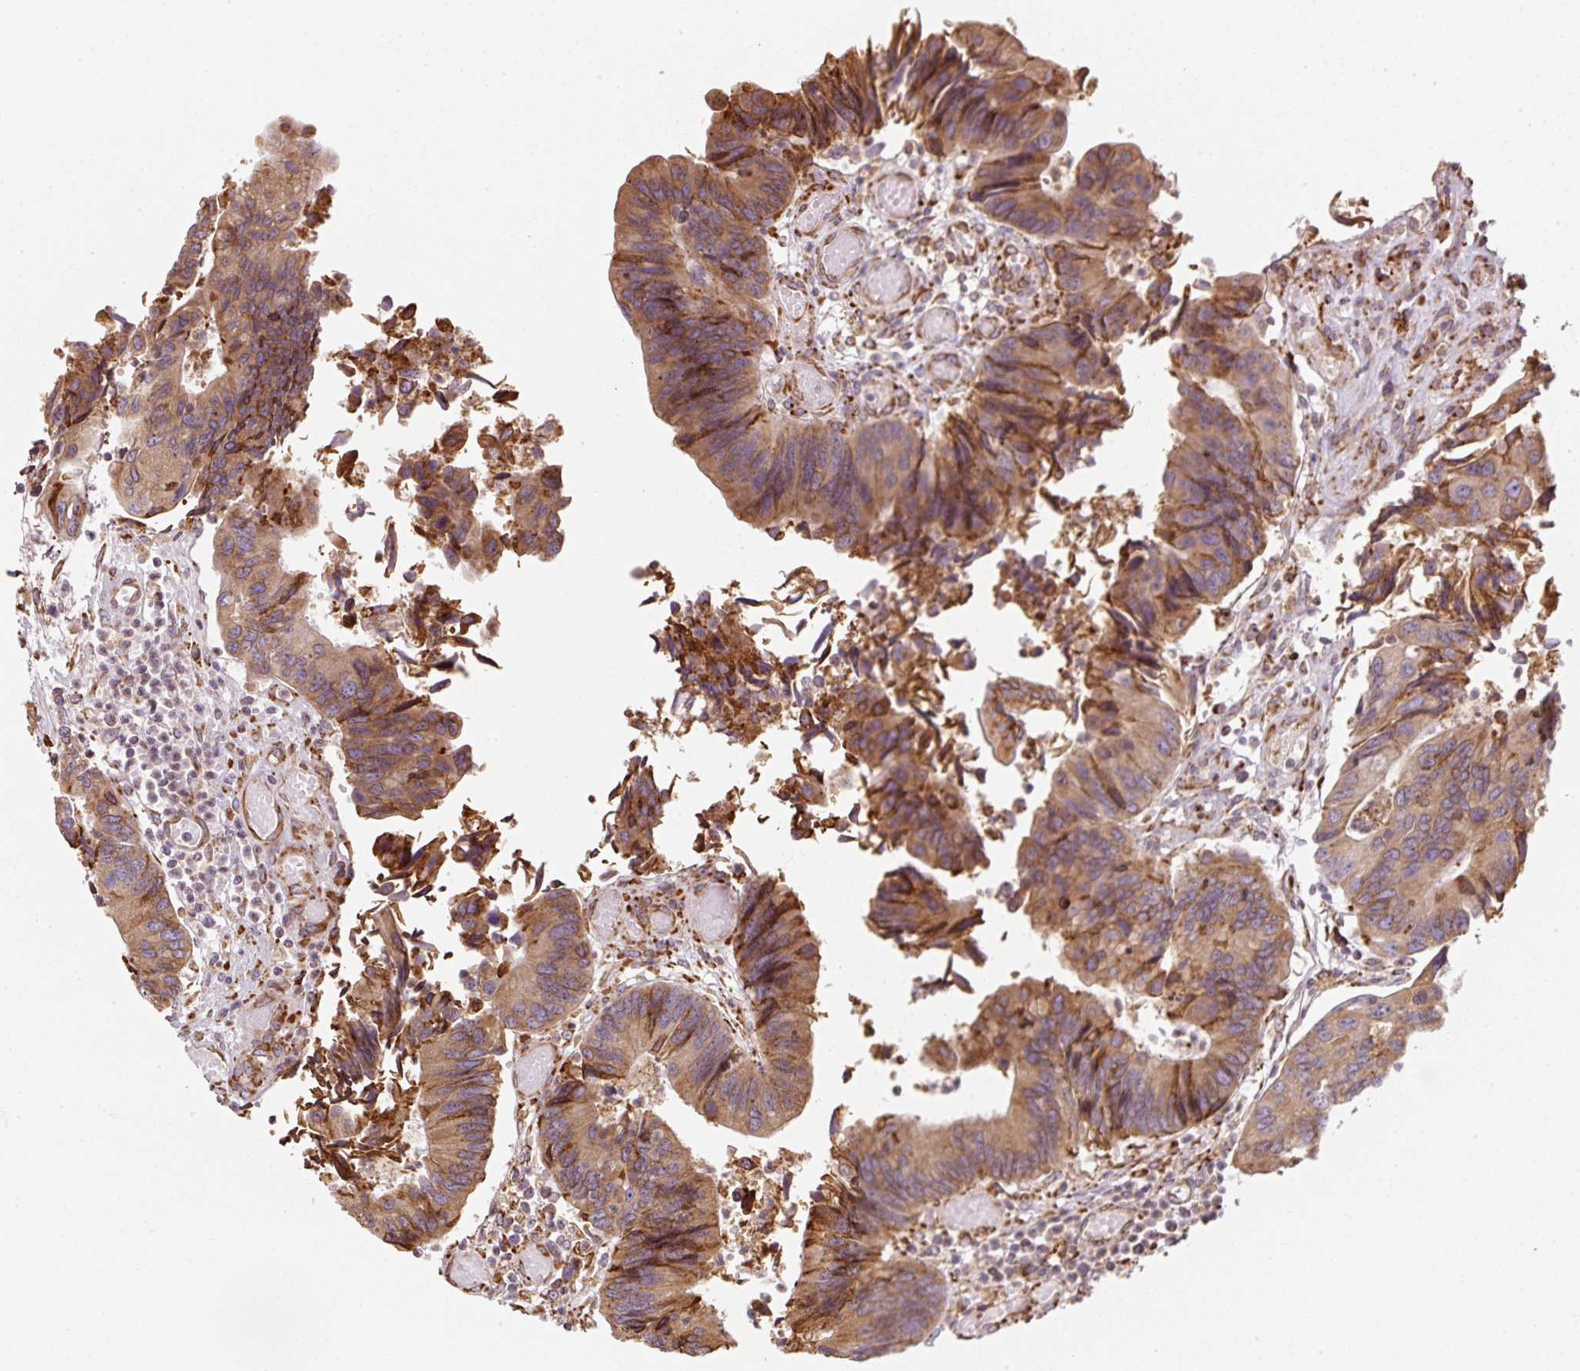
{"staining": {"intensity": "moderate", "quantity": ">75%", "location": "cytoplasmic/membranous"}, "tissue": "colorectal cancer", "cell_type": "Tumor cells", "image_type": "cancer", "snomed": [{"axis": "morphology", "description": "Adenocarcinoma, NOS"}, {"axis": "topography", "description": "Colon"}], "caption": "Human colorectal cancer (adenocarcinoma) stained with a brown dye displays moderate cytoplasmic/membranous positive expression in about >75% of tumor cells.", "gene": "PRKCSH", "patient": {"sex": "female", "age": 67}}